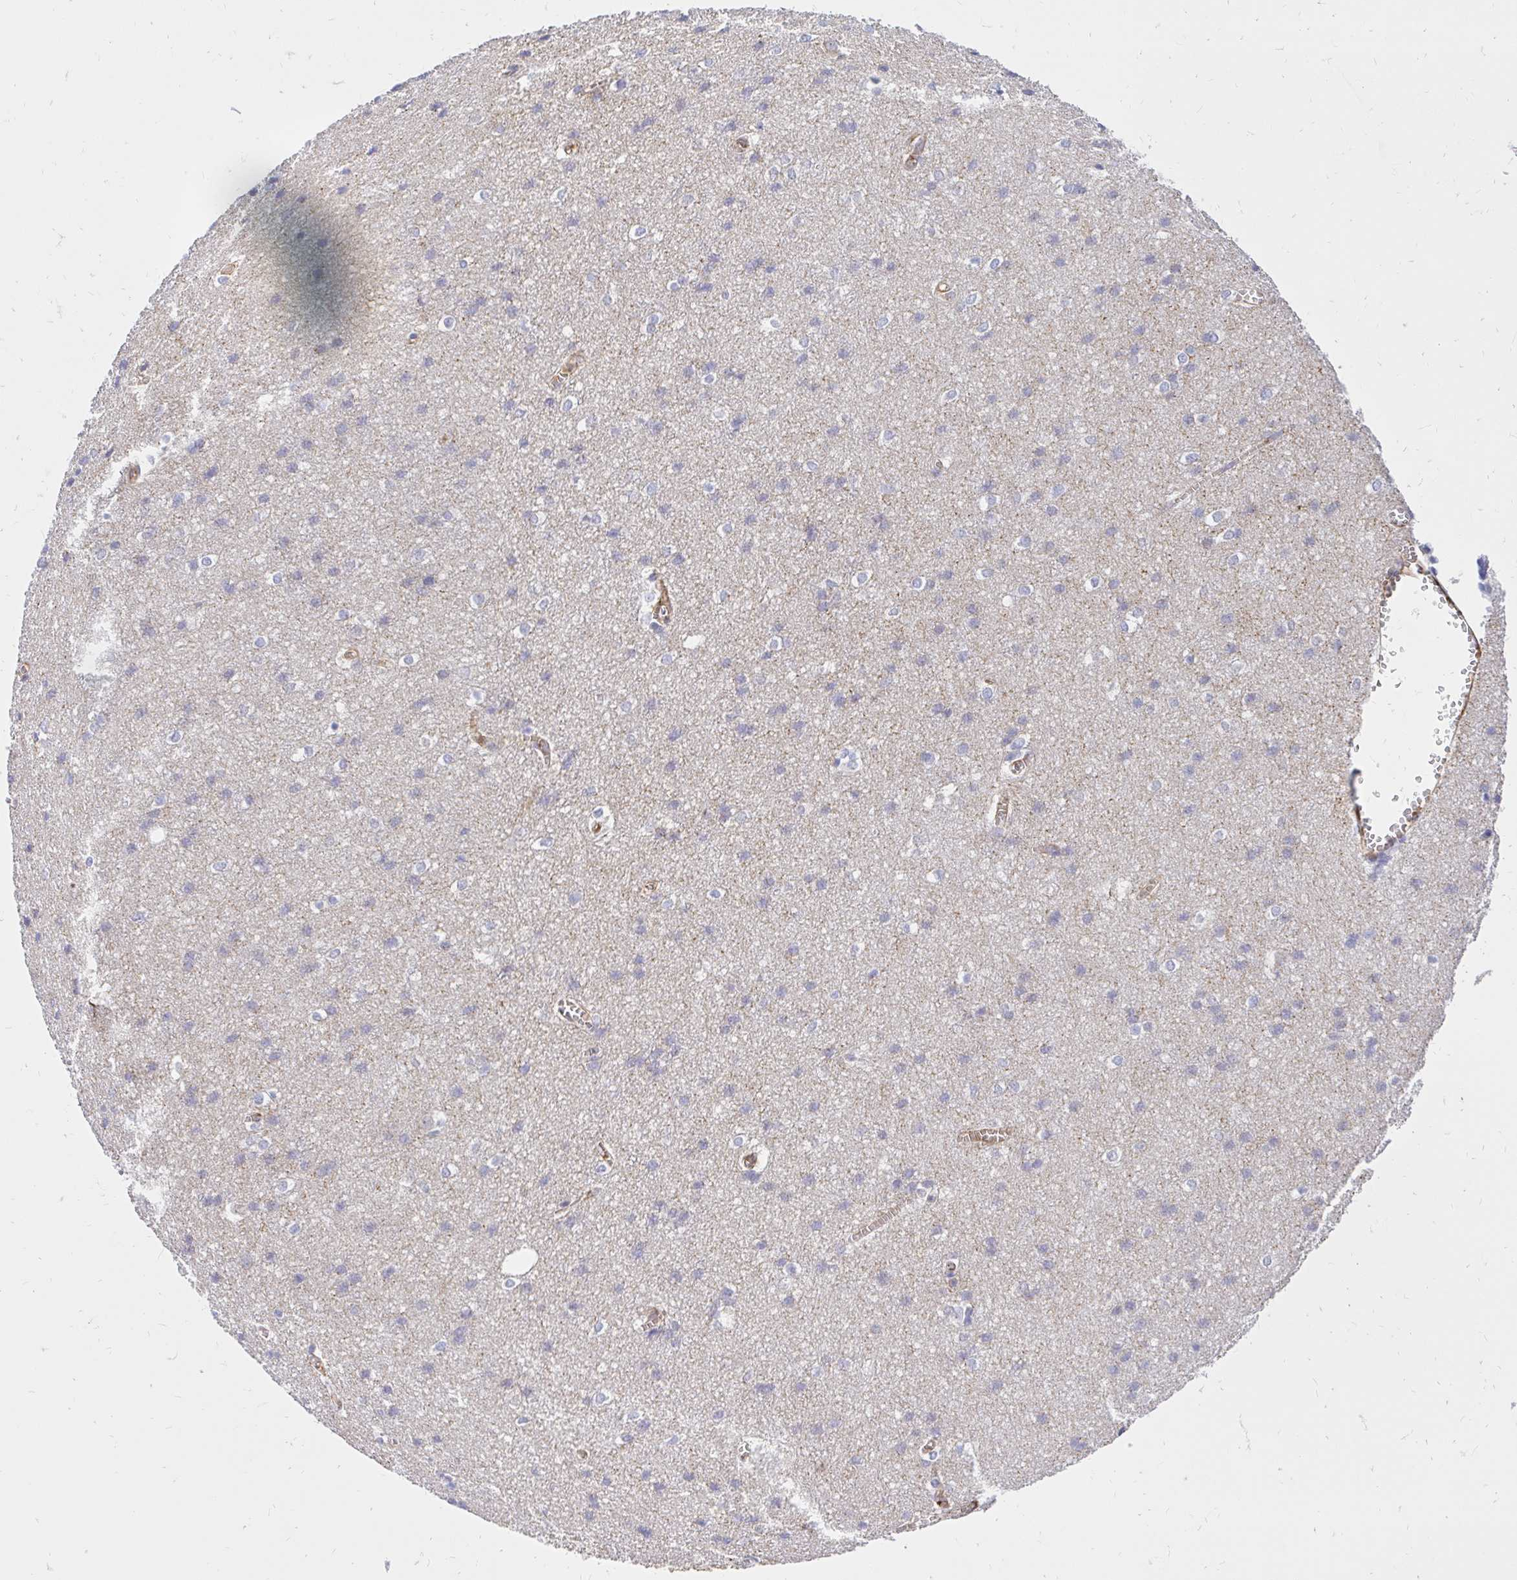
{"staining": {"intensity": "weak", "quantity": "25%-75%", "location": "cytoplasmic/membranous"}, "tissue": "cerebral cortex", "cell_type": "Endothelial cells", "image_type": "normal", "snomed": [{"axis": "morphology", "description": "Normal tissue, NOS"}, {"axis": "topography", "description": "Cerebral cortex"}], "caption": "Weak cytoplasmic/membranous staining for a protein is seen in approximately 25%-75% of endothelial cells of unremarkable cerebral cortex using immunohistochemistry (IHC).", "gene": "ABCB10", "patient": {"sex": "male", "age": 37}}